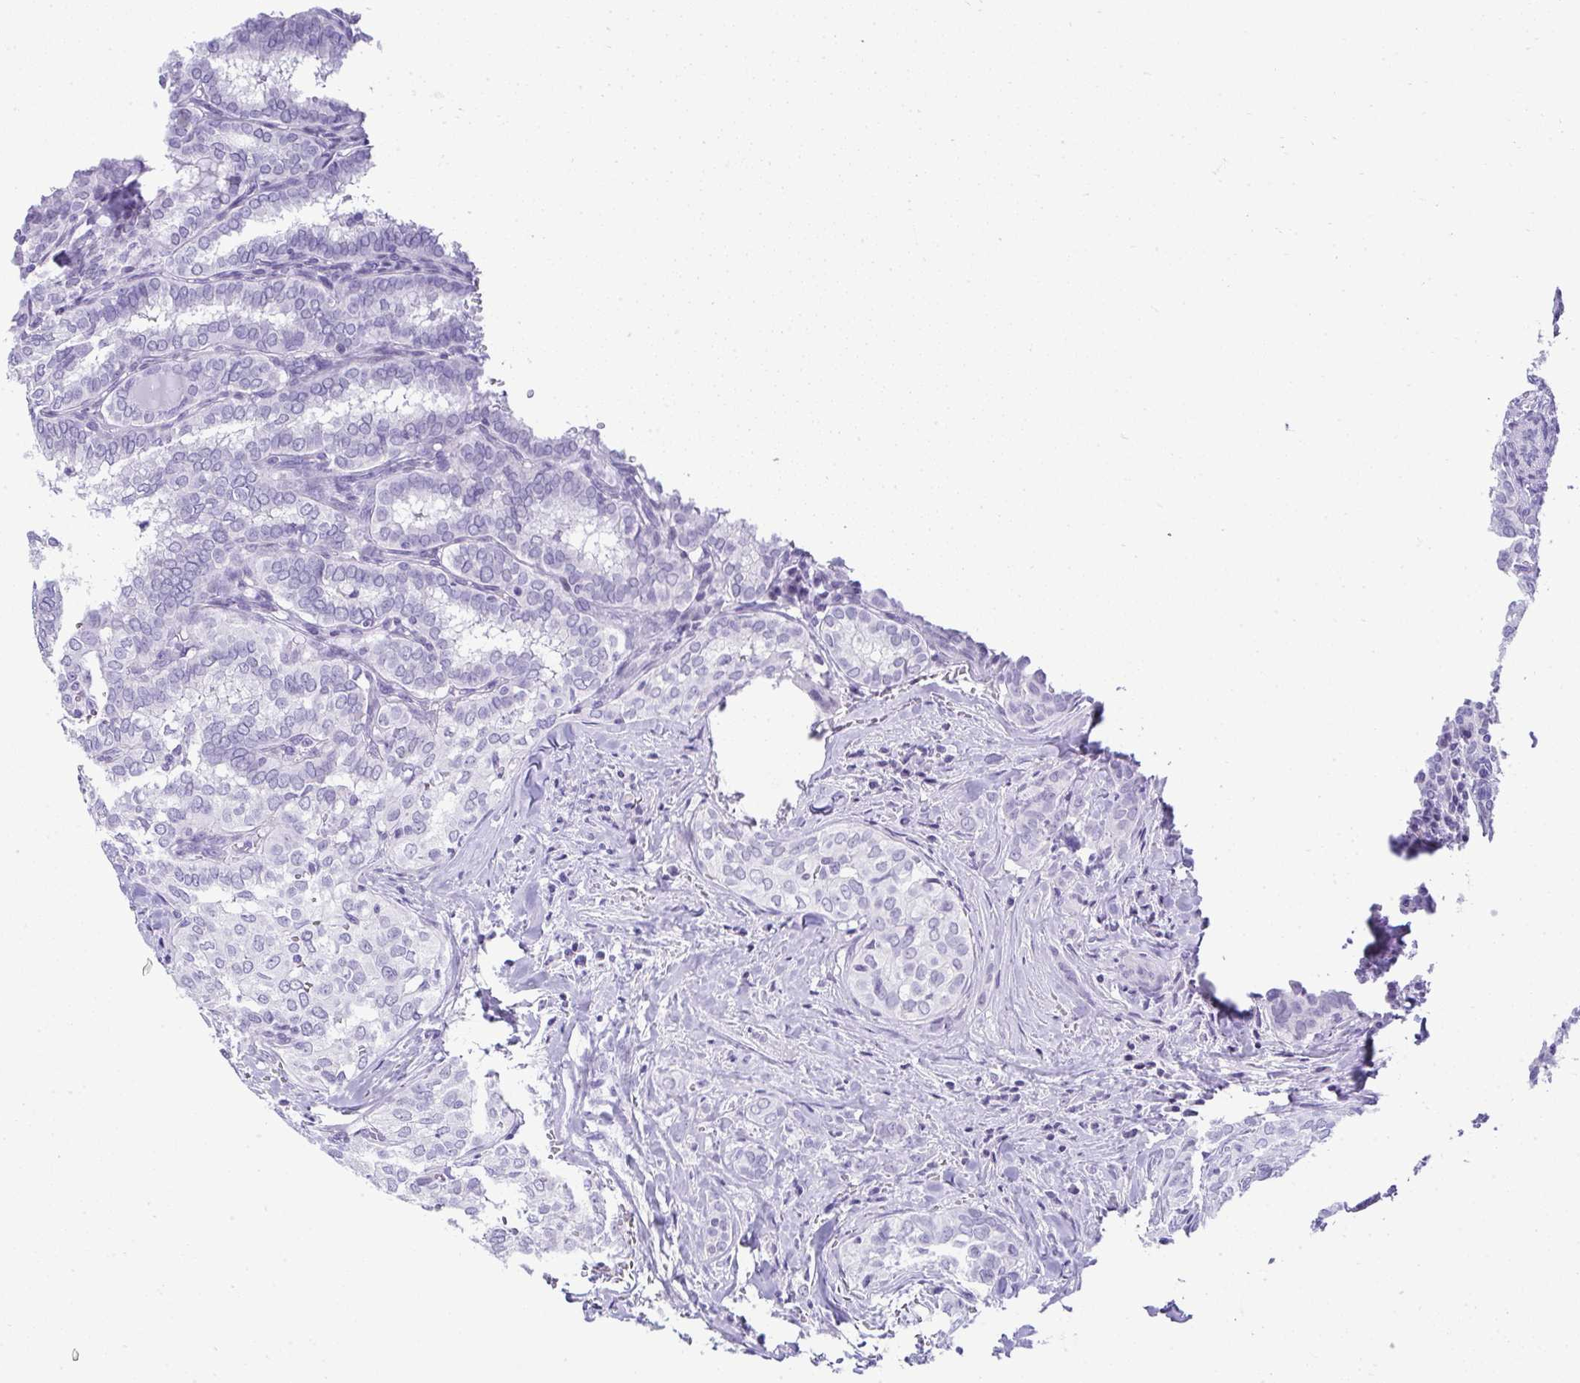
{"staining": {"intensity": "negative", "quantity": "none", "location": "none"}, "tissue": "thyroid cancer", "cell_type": "Tumor cells", "image_type": "cancer", "snomed": [{"axis": "morphology", "description": "Papillary adenocarcinoma, NOS"}, {"axis": "topography", "description": "Thyroid gland"}], "caption": "High magnification brightfield microscopy of papillary adenocarcinoma (thyroid) stained with DAB (3,3'-diaminobenzidine) (brown) and counterstained with hematoxylin (blue): tumor cells show no significant positivity. (Stains: DAB IHC with hematoxylin counter stain, Microscopy: brightfield microscopy at high magnification).", "gene": "RNF183", "patient": {"sex": "female", "age": 30}}